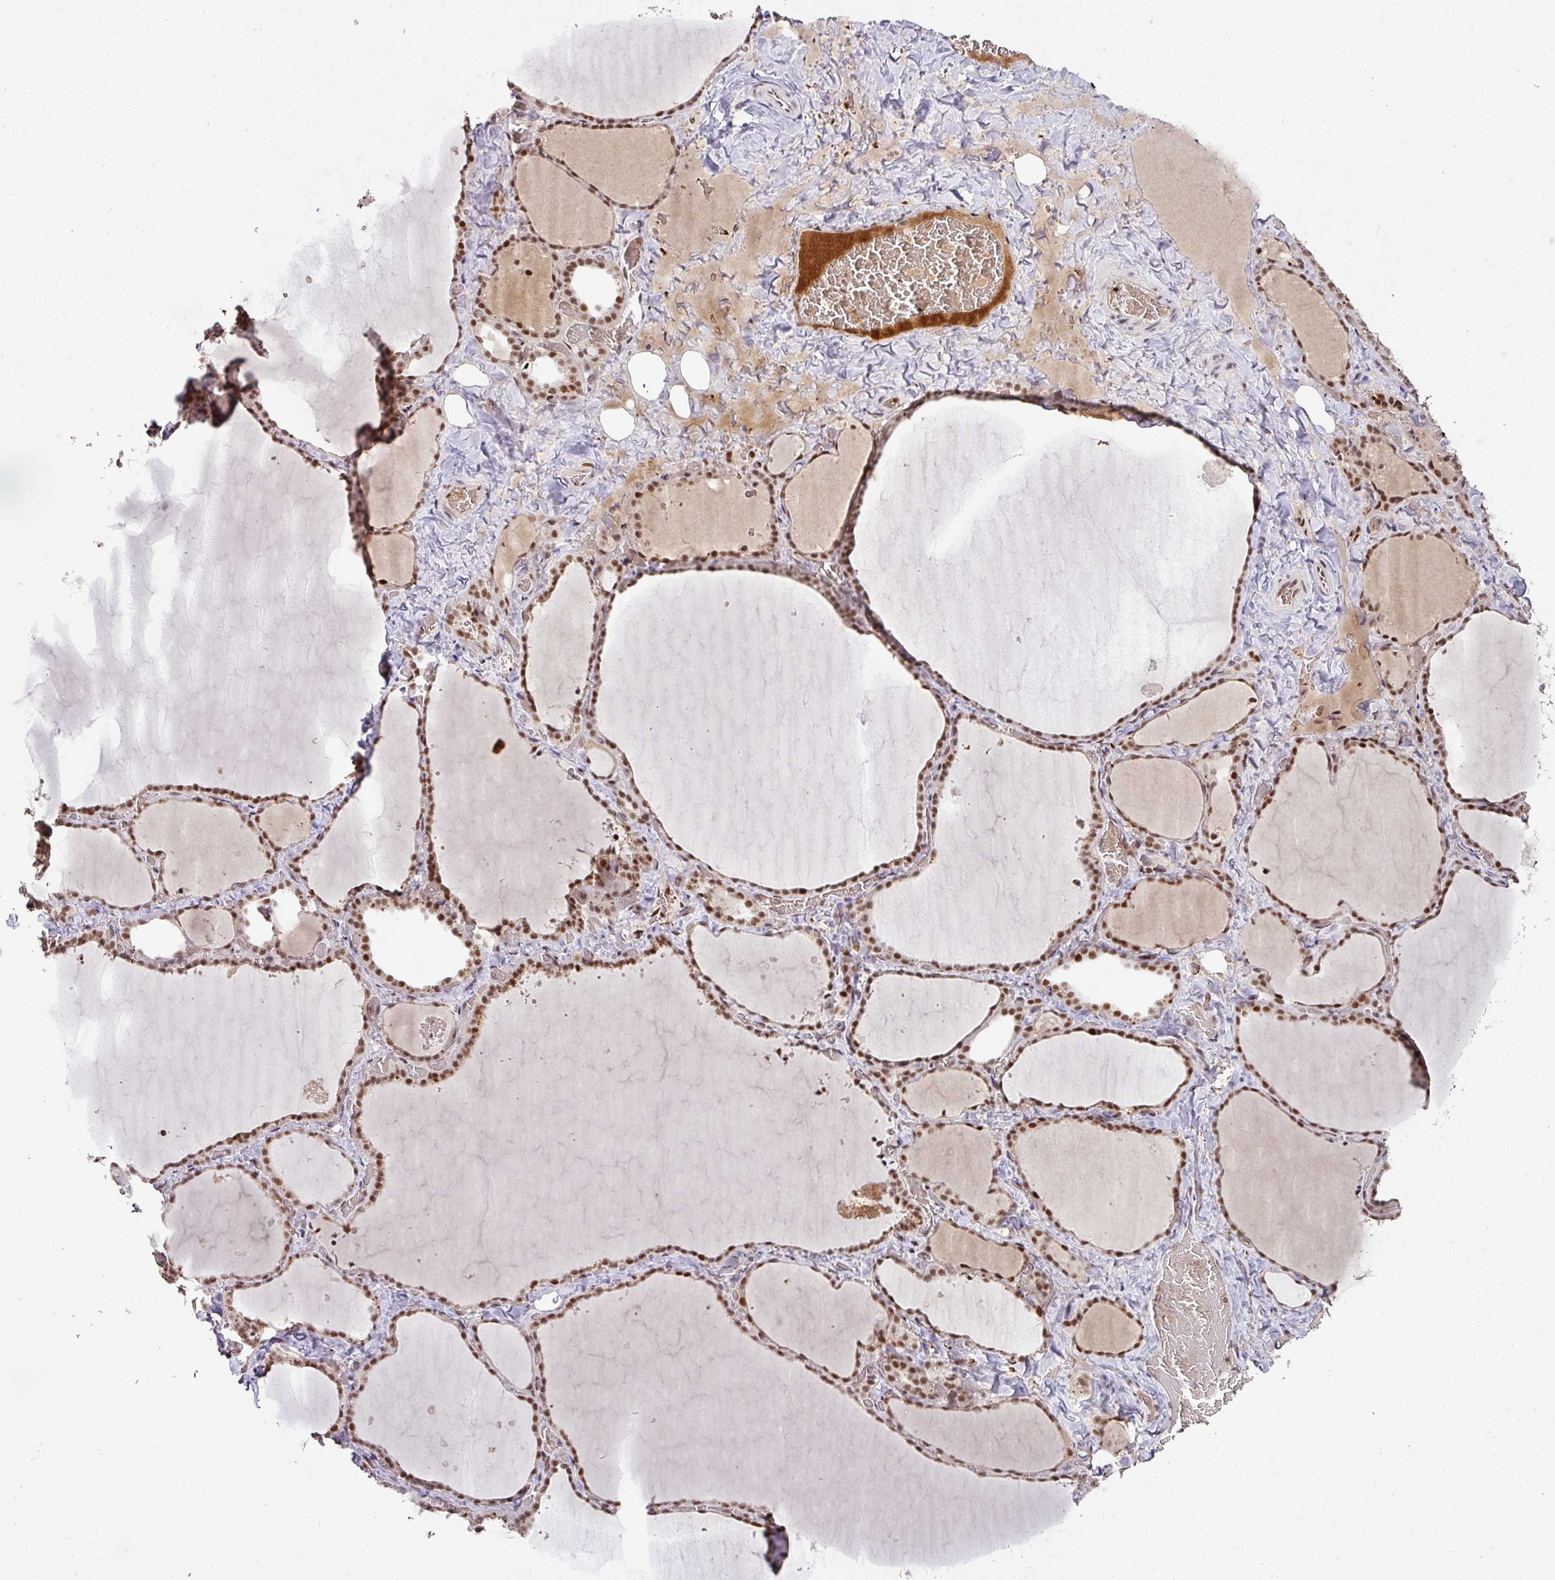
{"staining": {"intensity": "moderate", "quantity": ">75%", "location": "nuclear"}, "tissue": "thyroid gland", "cell_type": "Glandular cells", "image_type": "normal", "snomed": [{"axis": "morphology", "description": "Normal tissue, NOS"}, {"axis": "topography", "description": "Thyroid gland"}], "caption": "Immunohistochemical staining of unremarkable human thyroid gland shows medium levels of moderate nuclear positivity in about >75% of glandular cells. The staining was performed using DAB (3,3'-diaminobenzidine) to visualize the protein expression in brown, while the nuclei were stained in blue with hematoxylin (Magnification: 20x).", "gene": "NEIL1", "patient": {"sex": "female", "age": 22}}